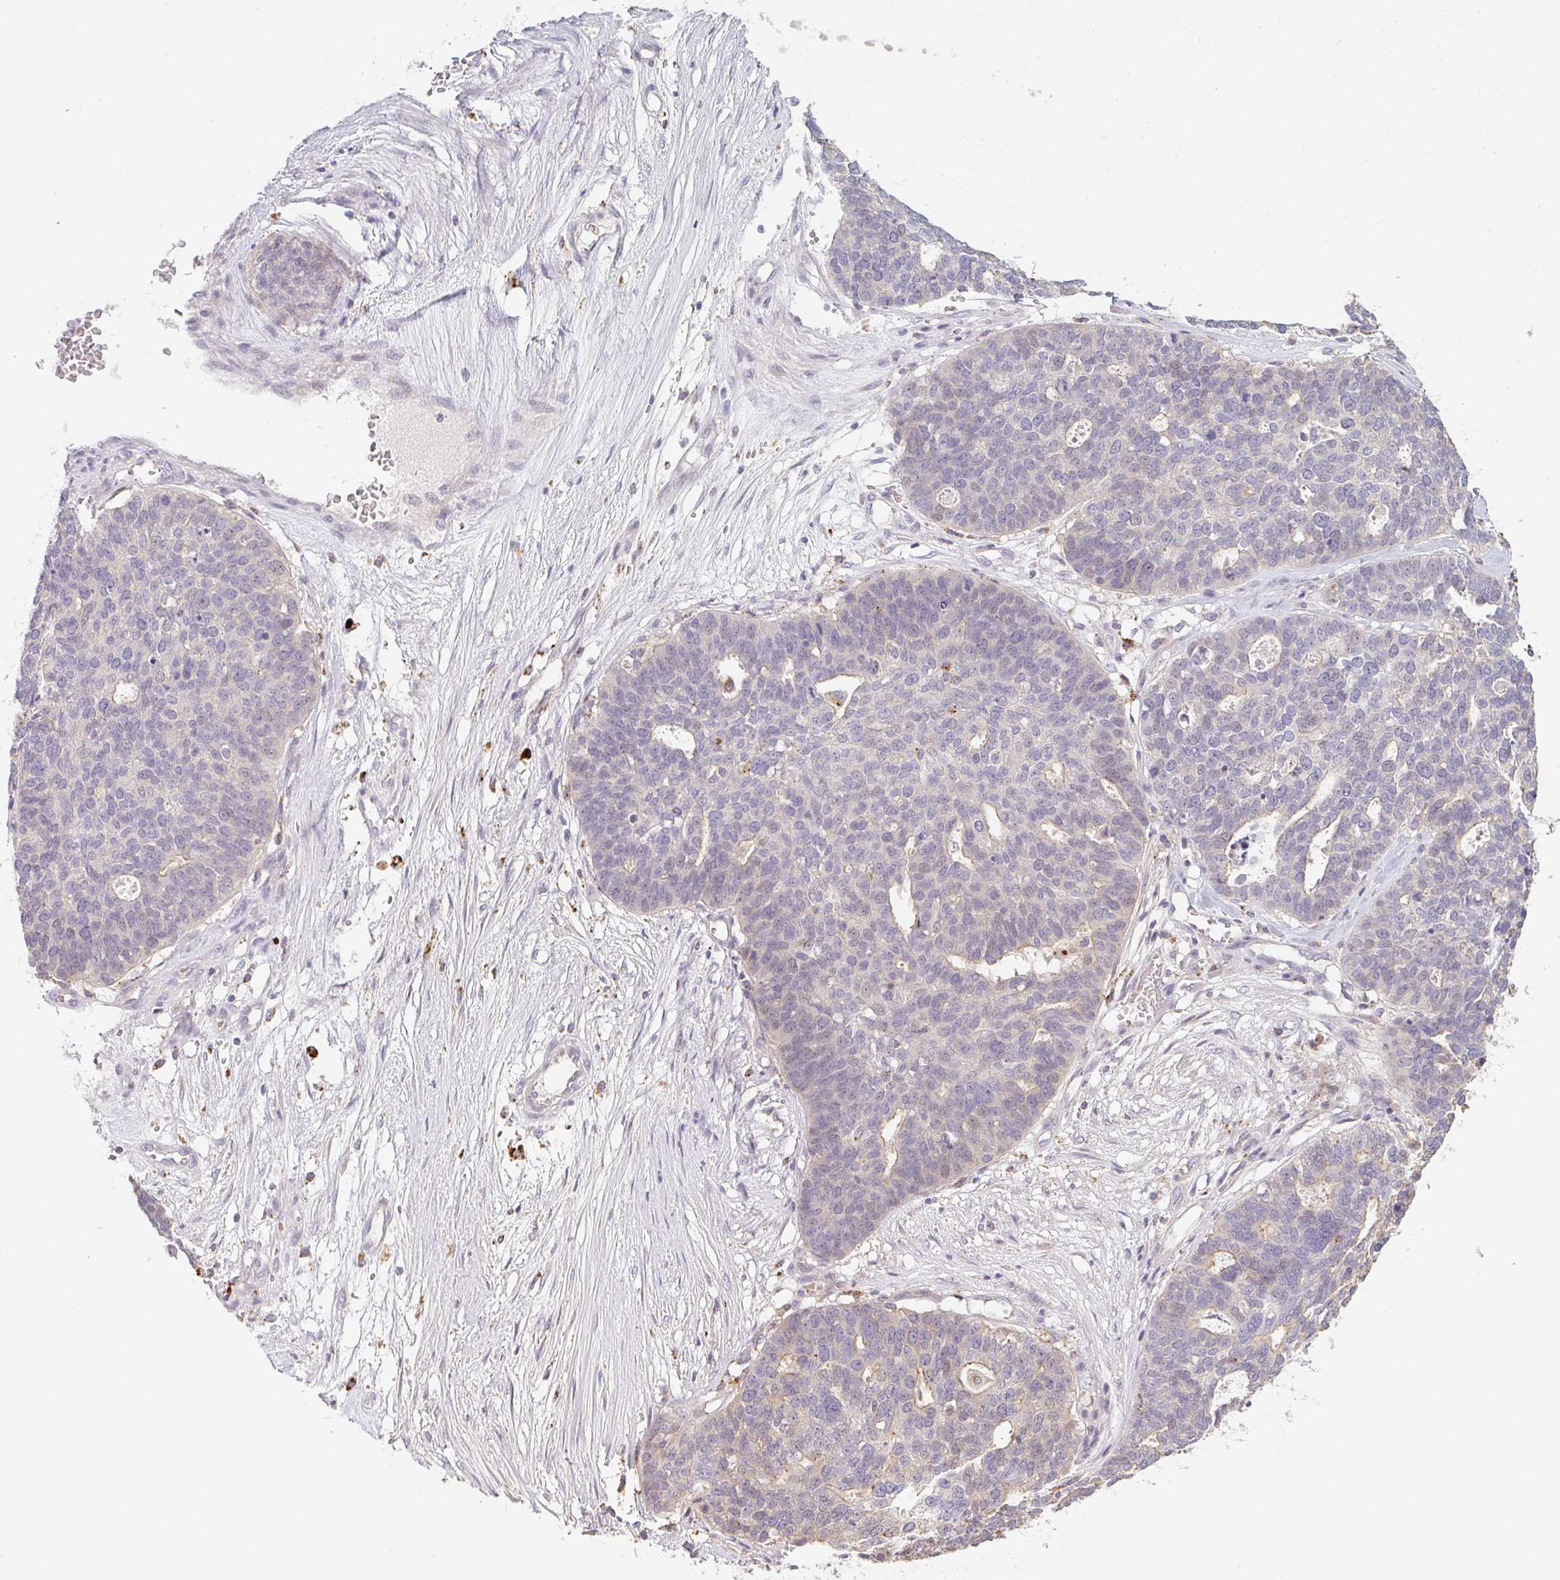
{"staining": {"intensity": "negative", "quantity": "none", "location": "none"}, "tissue": "ovarian cancer", "cell_type": "Tumor cells", "image_type": "cancer", "snomed": [{"axis": "morphology", "description": "Cystadenocarcinoma, serous, NOS"}, {"axis": "topography", "description": "Ovary"}], "caption": "An immunohistochemistry micrograph of ovarian cancer is shown. There is no staining in tumor cells of ovarian cancer.", "gene": "TMEM237", "patient": {"sex": "female", "age": 59}}